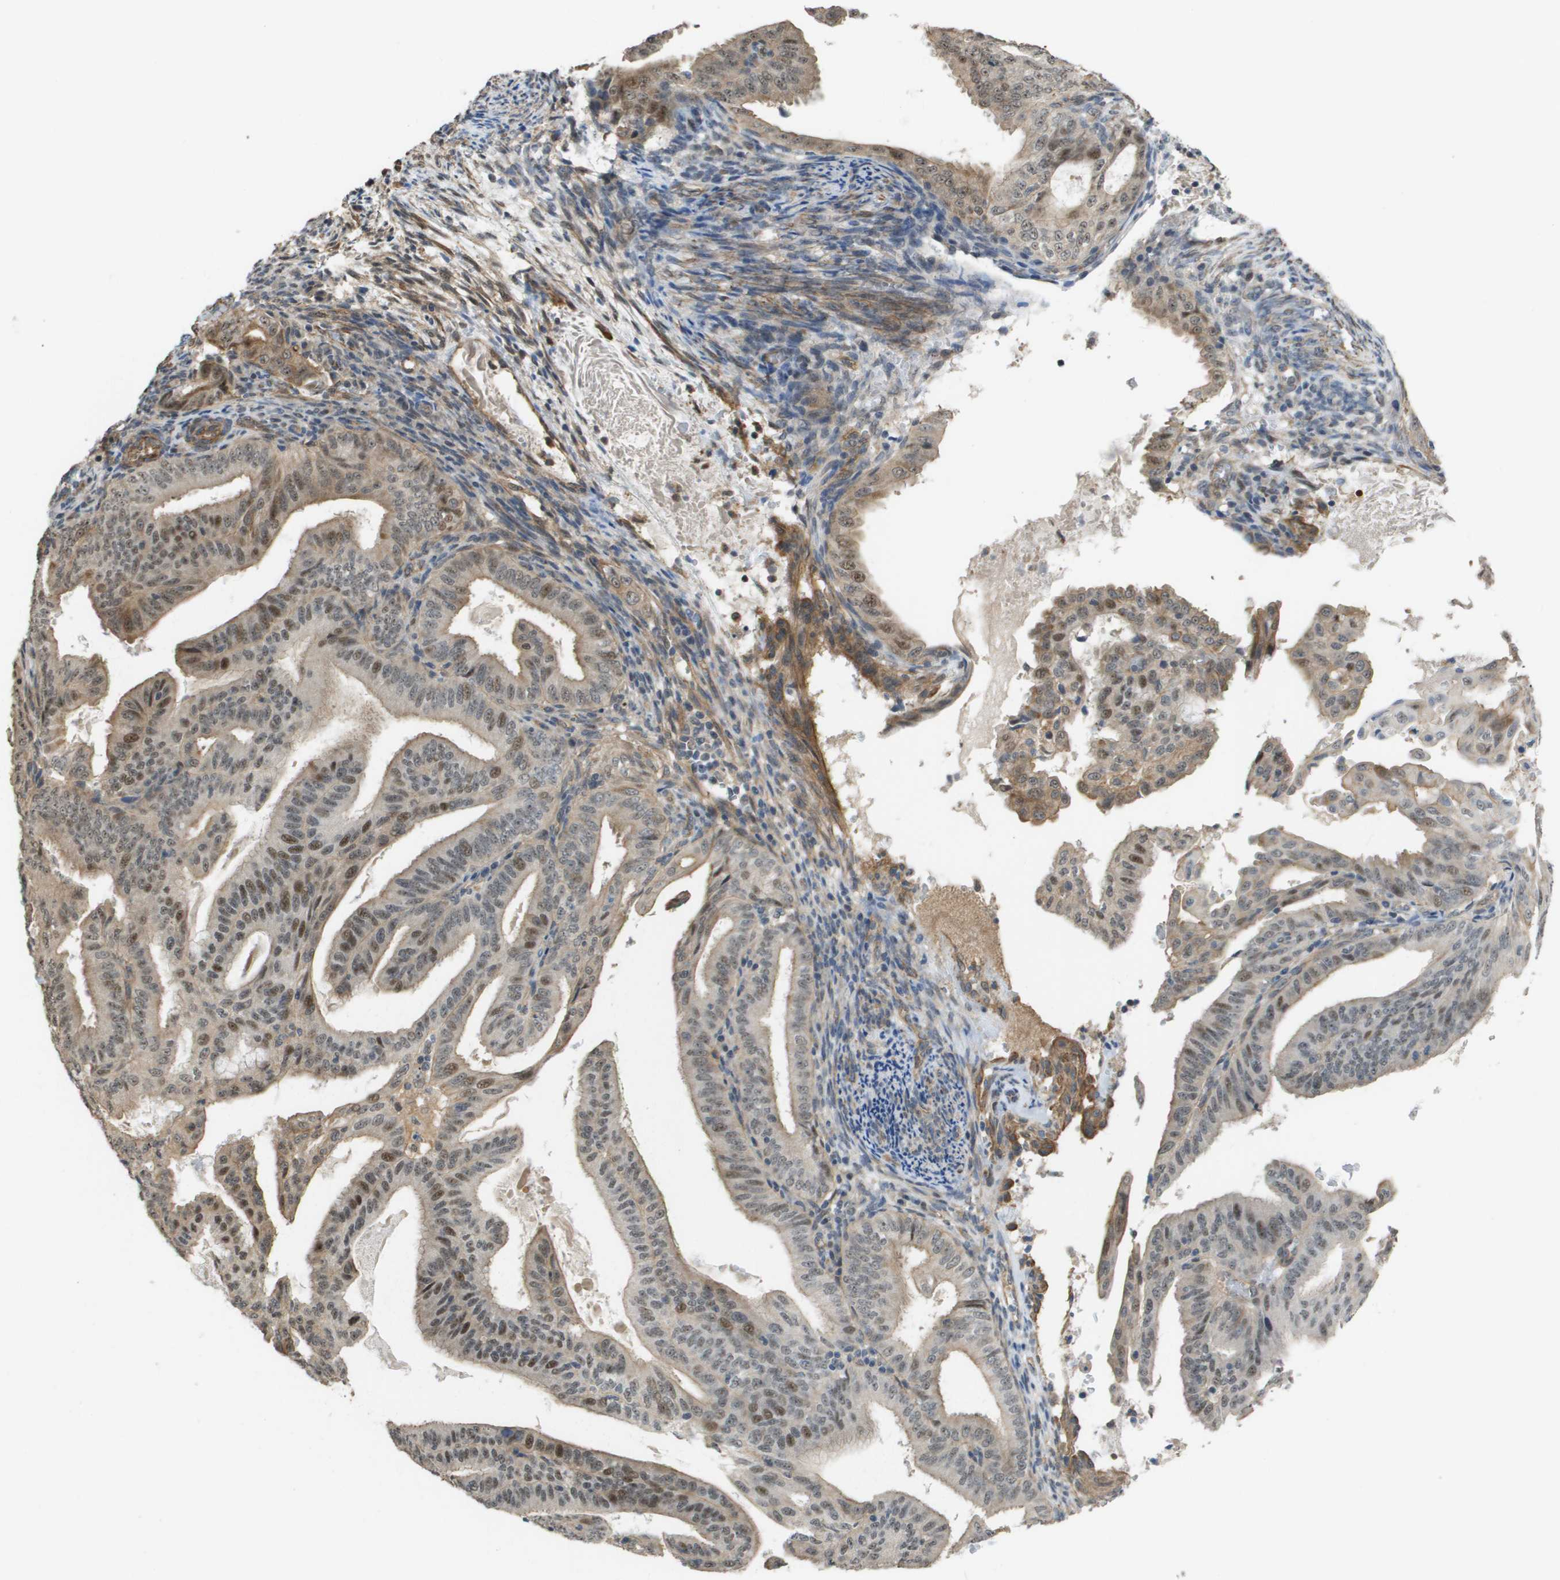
{"staining": {"intensity": "weak", "quantity": "25%-75%", "location": "cytoplasmic/membranous,nuclear"}, "tissue": "endometrial cancer", "cell_type": "Tumor cells", "image_type": "cancer", "snomed": [{"axis": "morphology", "description": "Adenocarcinoma, NOS"}, {"axis": "topography", "description": "Endometrium"}], "caption": "The immunohistochemical stain labels weak cytoplasmic/membranous and nuclear positivity in tumor cells of endometrial cancer tissue. The staining was performed using DAB to visualize the protein expression in brown, while the nuclei were stained in blue with hematoxylin (Magnification: 20x).", "gene": "RNF112", "patient": {"sex": "female", "age": 58}}